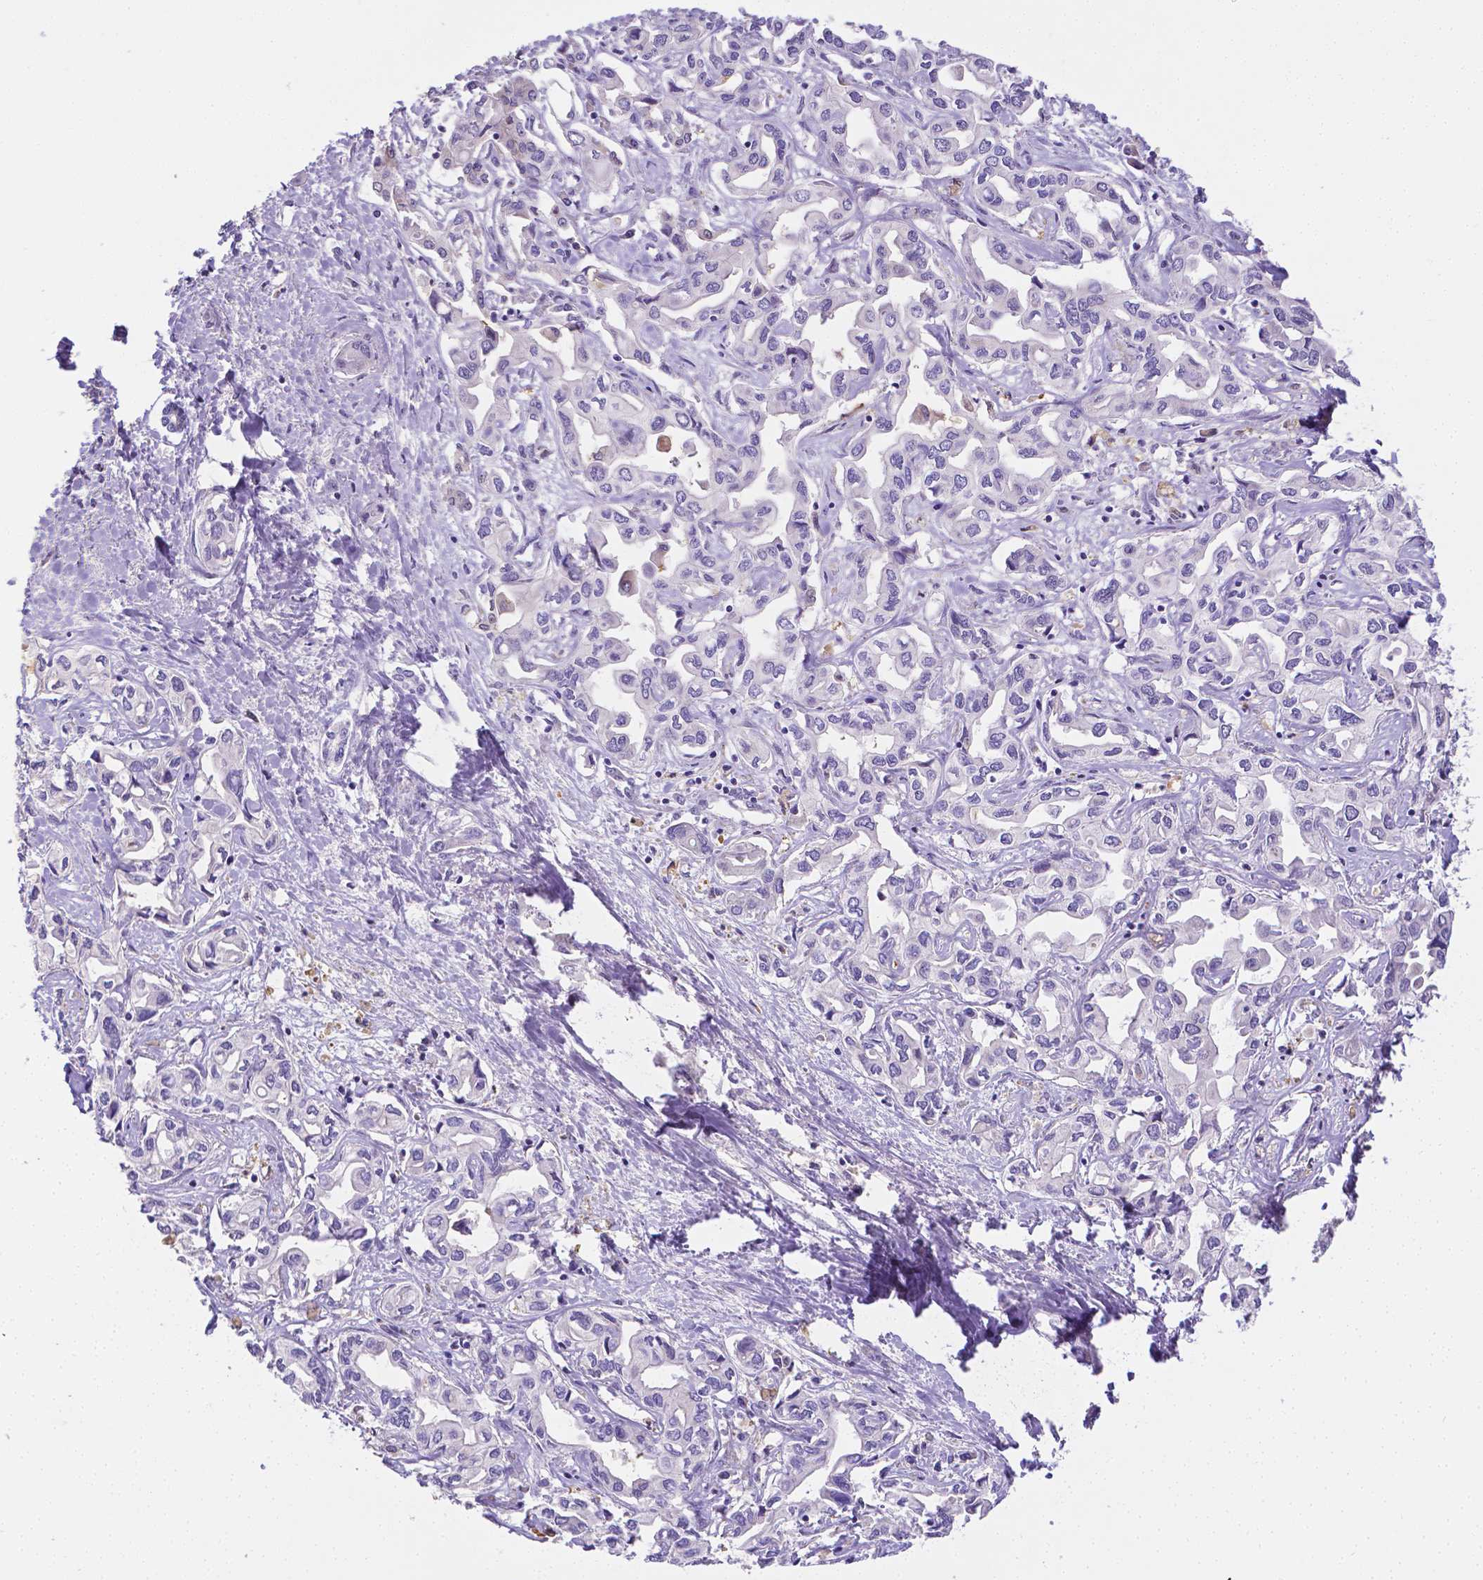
{"staining": {"intensity": "negative", "quantity": "none", "location": "none"}, "tissue": "liver cancer", "cell_type": "Tumor cells", "image_type": "cancer", "snomed": [{"axis": "morphology", "description": "Cholangiocarcinoma"}, {"axis": "topography", "description": "Liver"}], "caption": "An immunohistochemistry micrograph of liver cancer is shown. There is no staining in tumor cells of liver cancer.", "gene": "NXPH2", "patient": {"sex": "female", "age": 64}}